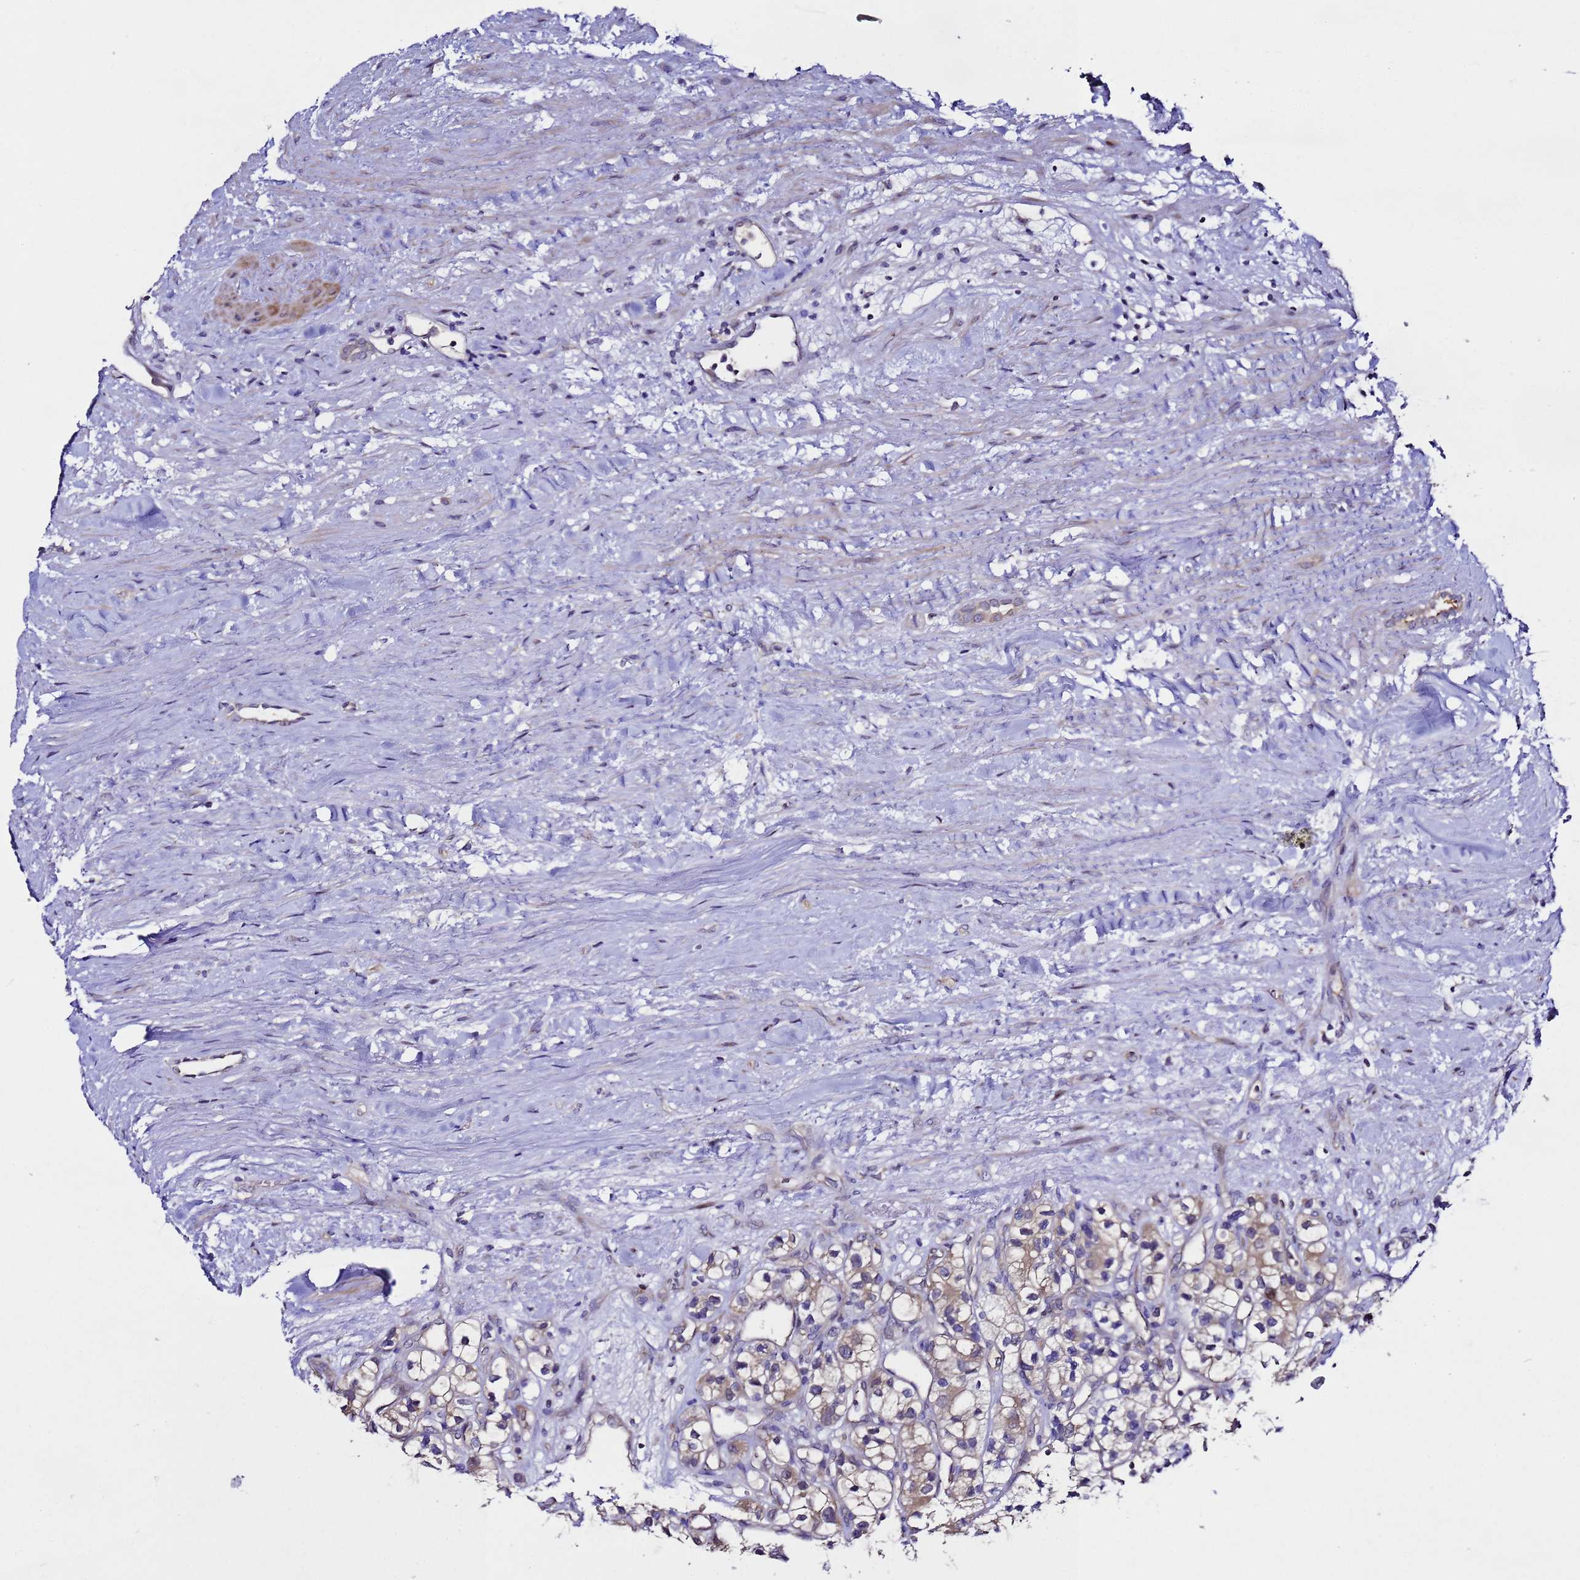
{"staining": {"intensity": "weak", "quantity": "<25%", "location": "cytoplasmic/membranous"}, "tissue": "renal cancer", "cell_type": "Tumor cells", "image_type": "cancer", "snomed": [{"axis": "morphology", "description": "Adenocarcinoma, NOS"}, {"axis": "topography", "description": "Kidney"}], "caption": "There is no significant staining in tumor cells of renal cancer (adenocarcinoma).", "gene": "ALG3", "patient": {"sex": "female", "age": 57}}